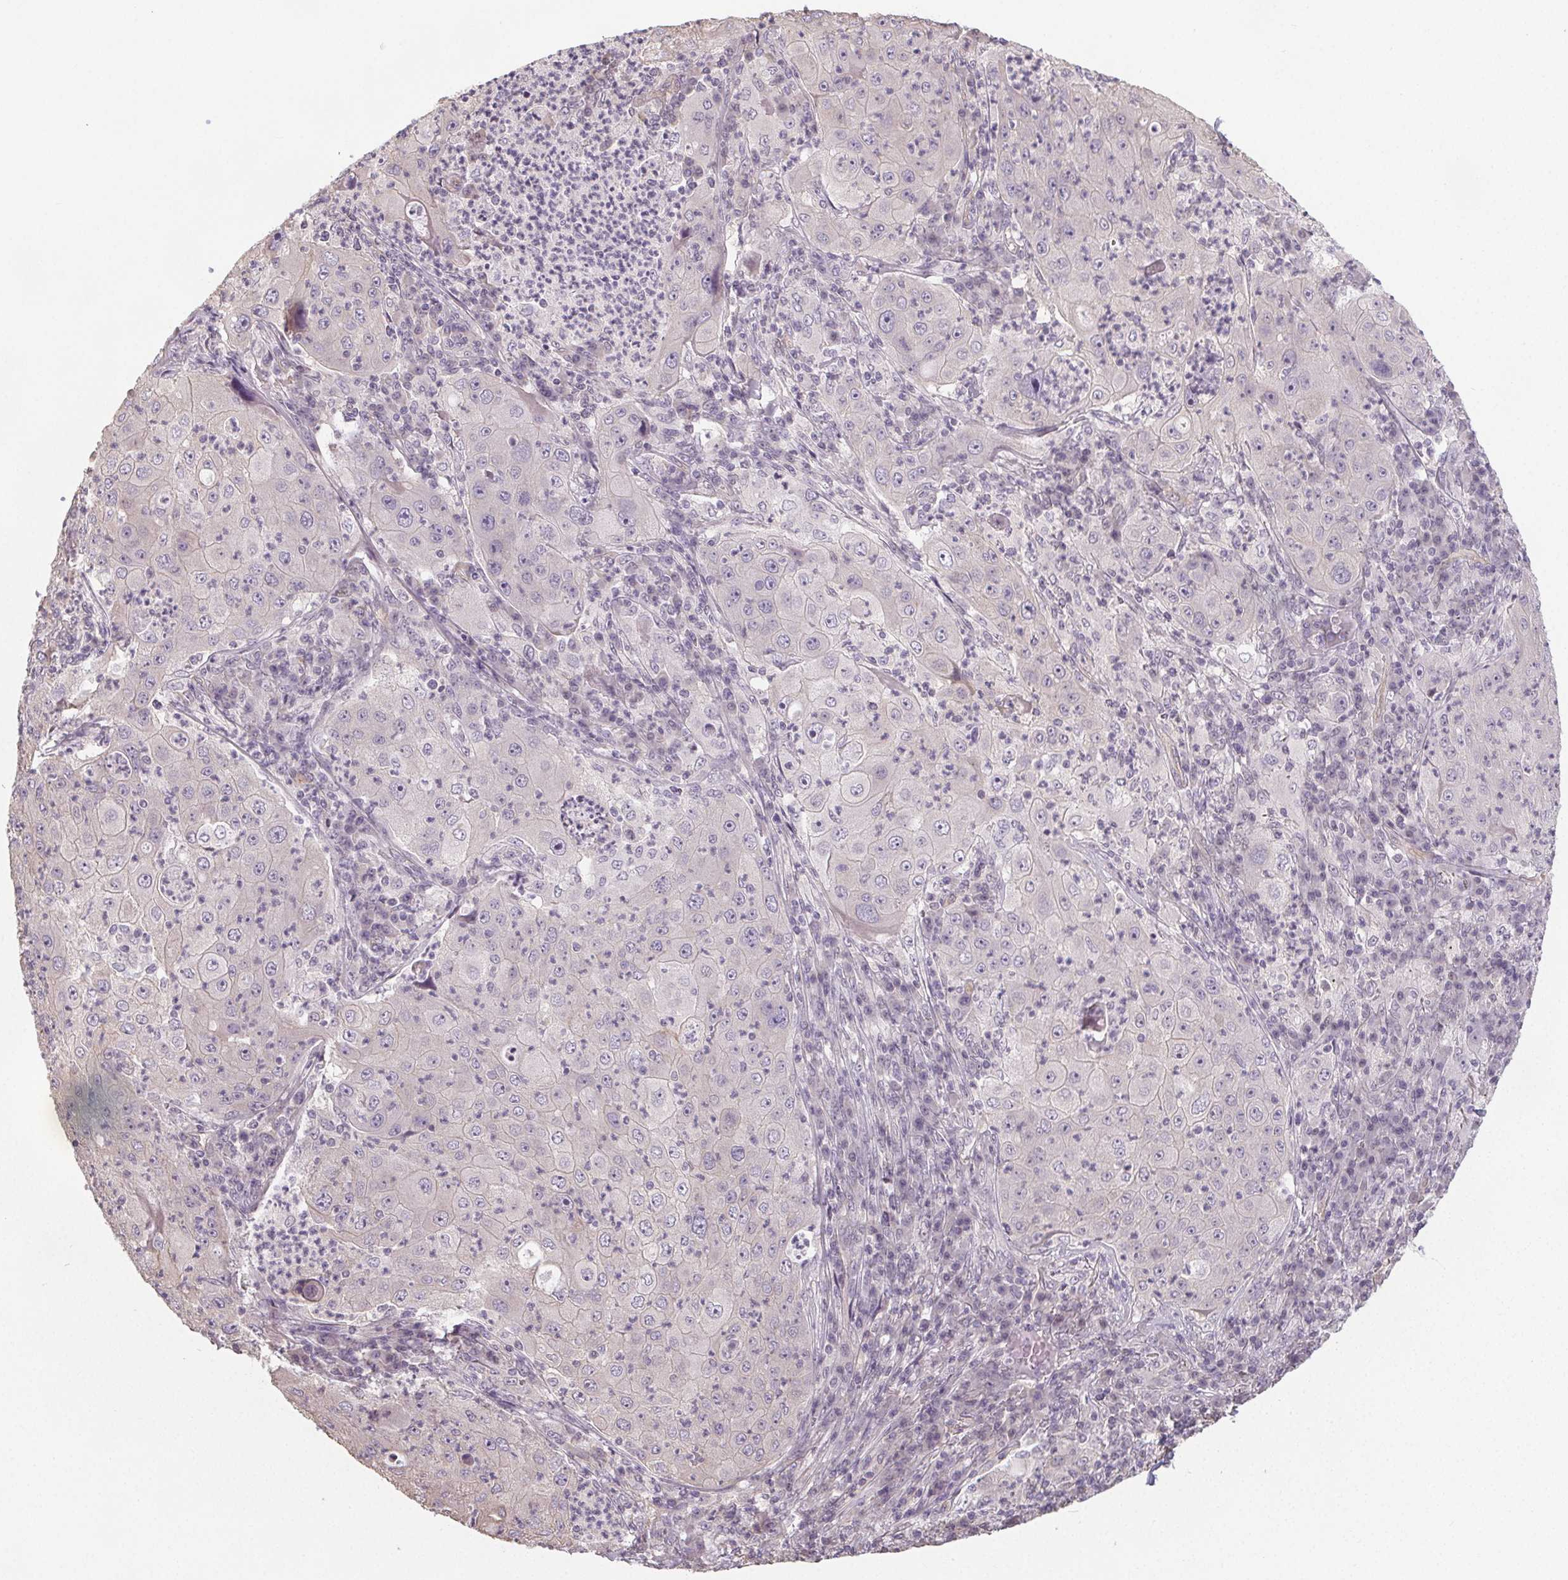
{"staining": {"intensity": "negative", "quantity": "none", "location": "none"}, "tissue": "lung cancer", "cell_type": "Tumor cells", "image_type": "cancer", "snomed": [{"axis": "morphology", "description": "Squamous cell carcinoma, NOS"}, {"axis": "topography", "description": "Lung"}], "caption": "DAB immunohistochemical staining of lung squamous cell carcinoma shows no significant staining in tumor cells.", "gene": "SLC26A2", "patient": {"sex": "female", "age": 59}}